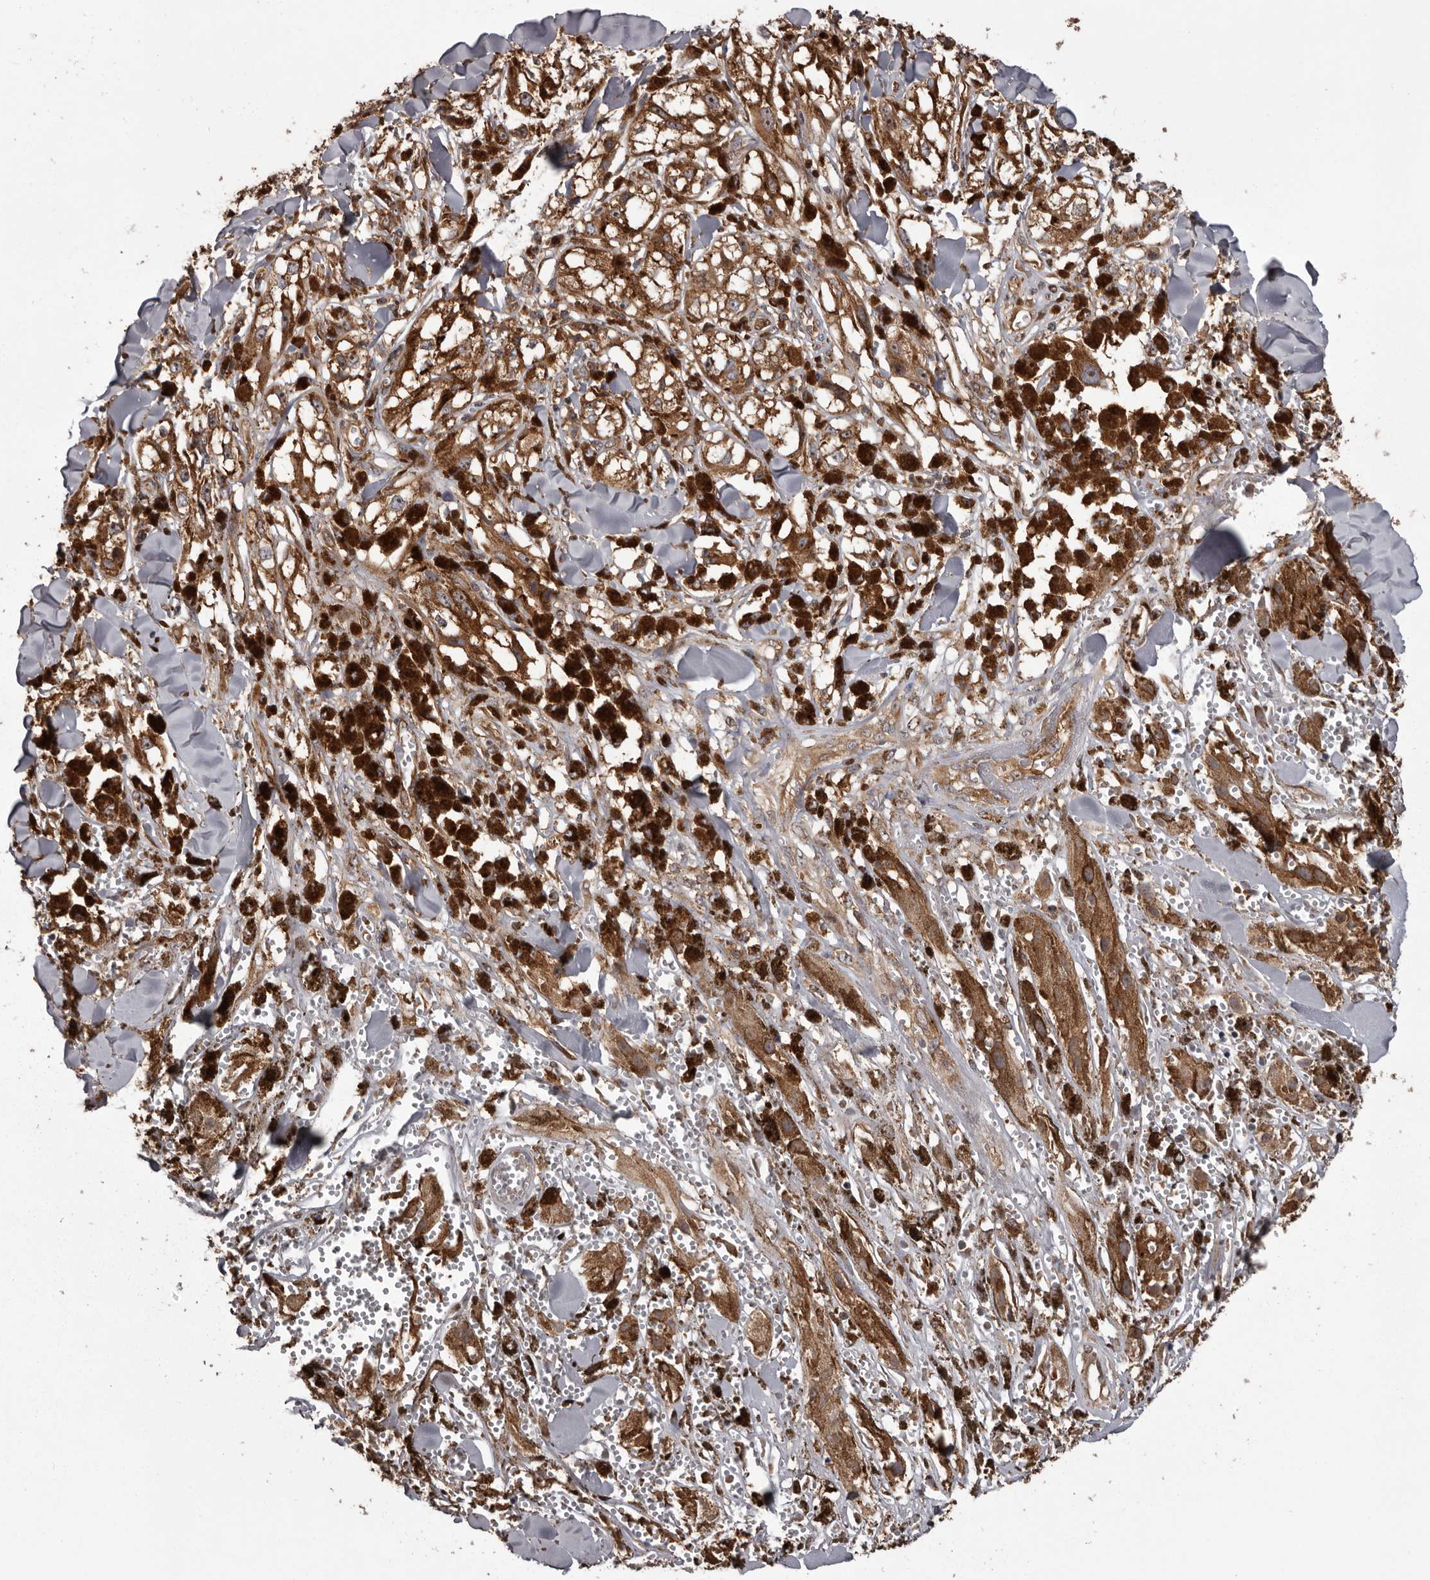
{"staining": {"intensity": "moderate", "quantity": ">75%", "location": "cytoplasmic/membranous"}, "tissue": "melanoma", "cell_type": "Tumor cells", "image_type": "cancer", "snomed": [{"axis": "morphology", "description": "Malignant melanoma, NOS"}, {"axis": "topography", "description": "Skin"}], "caption": "Malignant melanoma stained for a protein shows moderate cytoplasmic/membranous positivity in tumor cells. The protein is shown in brown color, while the nuclei are stained blue.", "gene": "DARS1", "patient": {"sex": "male", "age": 88}}